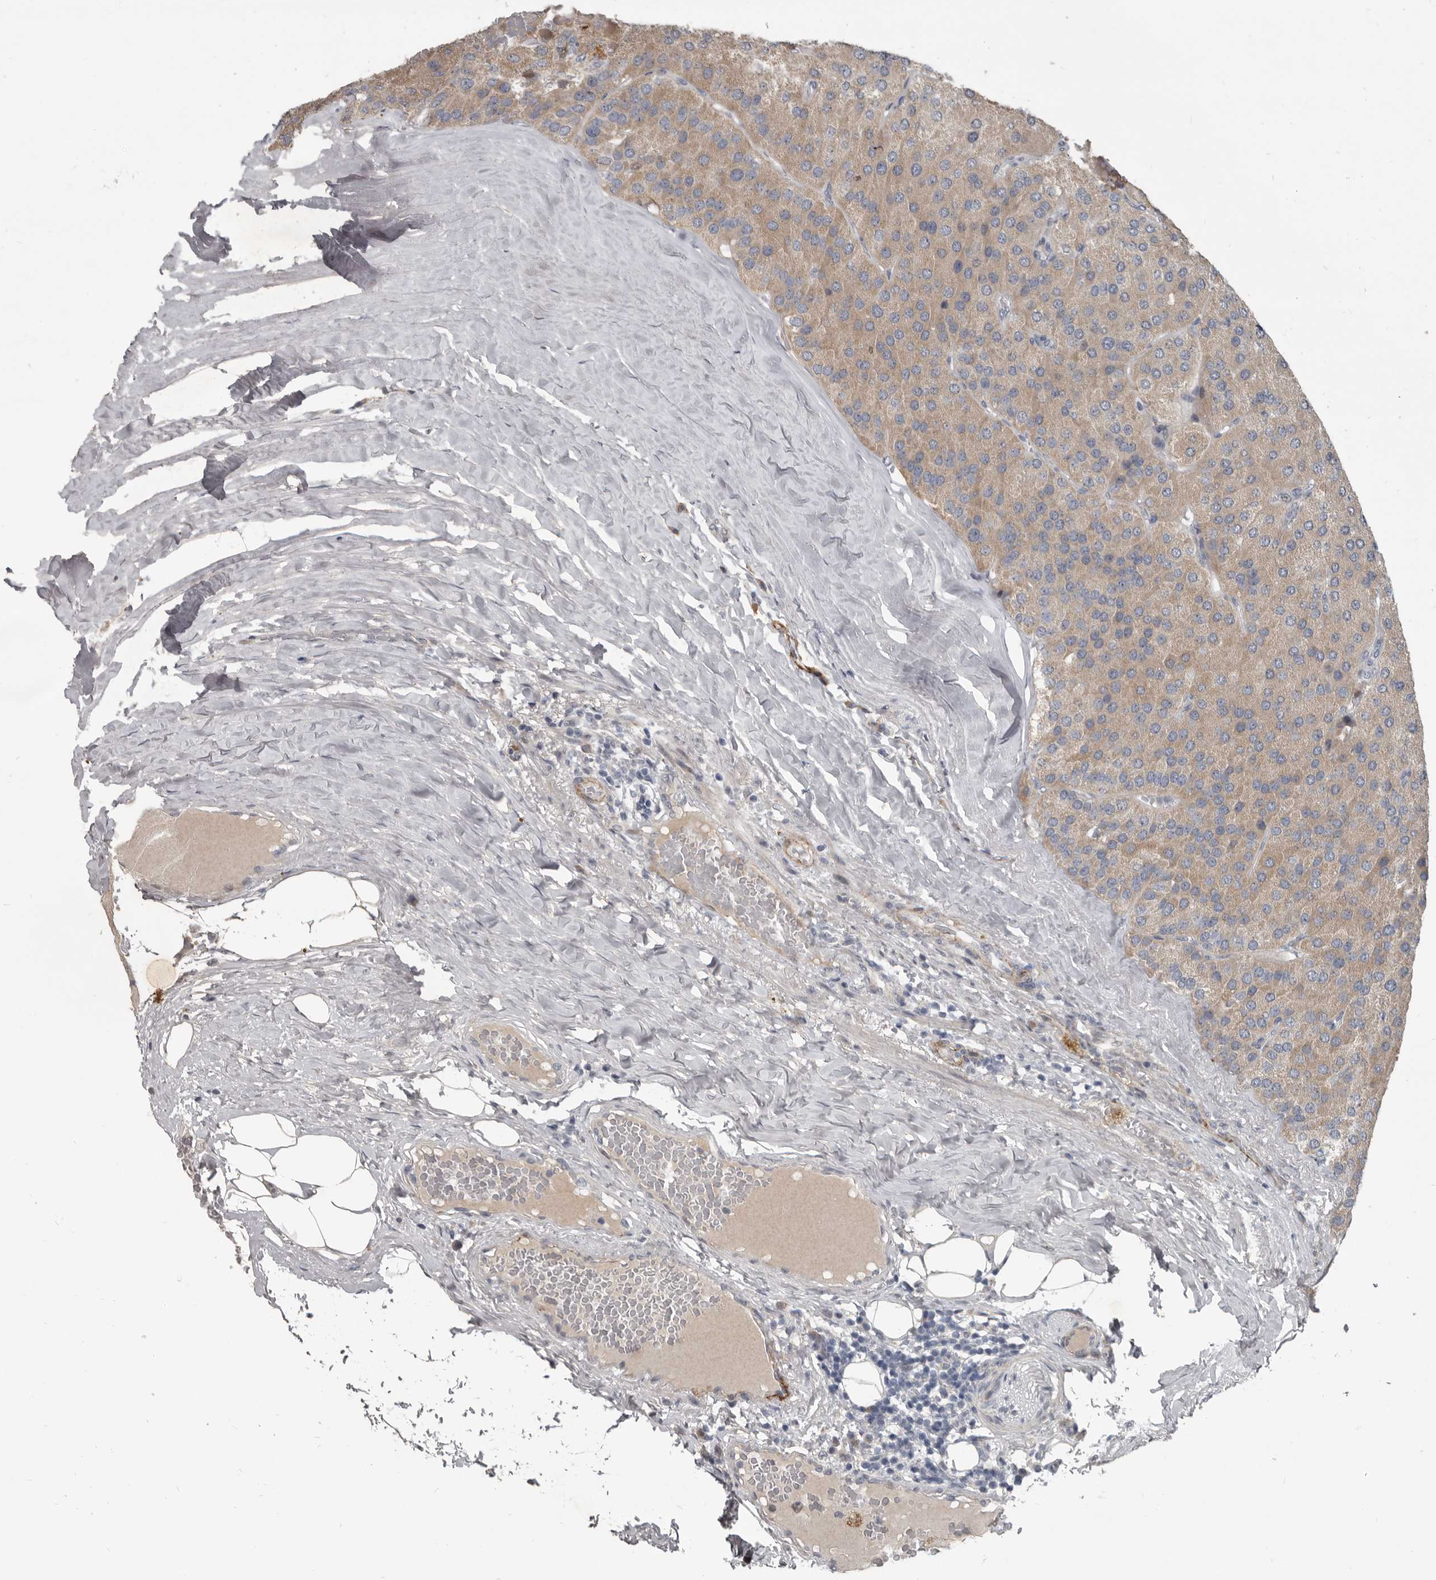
{"staining": {"intensity": "weak", "quantity": "25%-75%", "location": "cytoplasmic/membranous"}, "tissue": "parathyroid gland", "cell_type": "Glandular cells", "image_type": "normal", "snomed": [{"axis": "morphology", "description": "Normal tissue, NOS"}, {"axis": "morphology", "description": "Adenoma, NOS"}, {"axis": "topography", "description": "Parathyroid gland"}], "caption": "Immunohistochemical staining of benign human parathyroid gland displays low levels of weak cytoplasmic/membranous expression in approximately 25%-75% of glandular cells.", "gene": "C1orf216", "patient": {"sex": "female", "age": 86}}